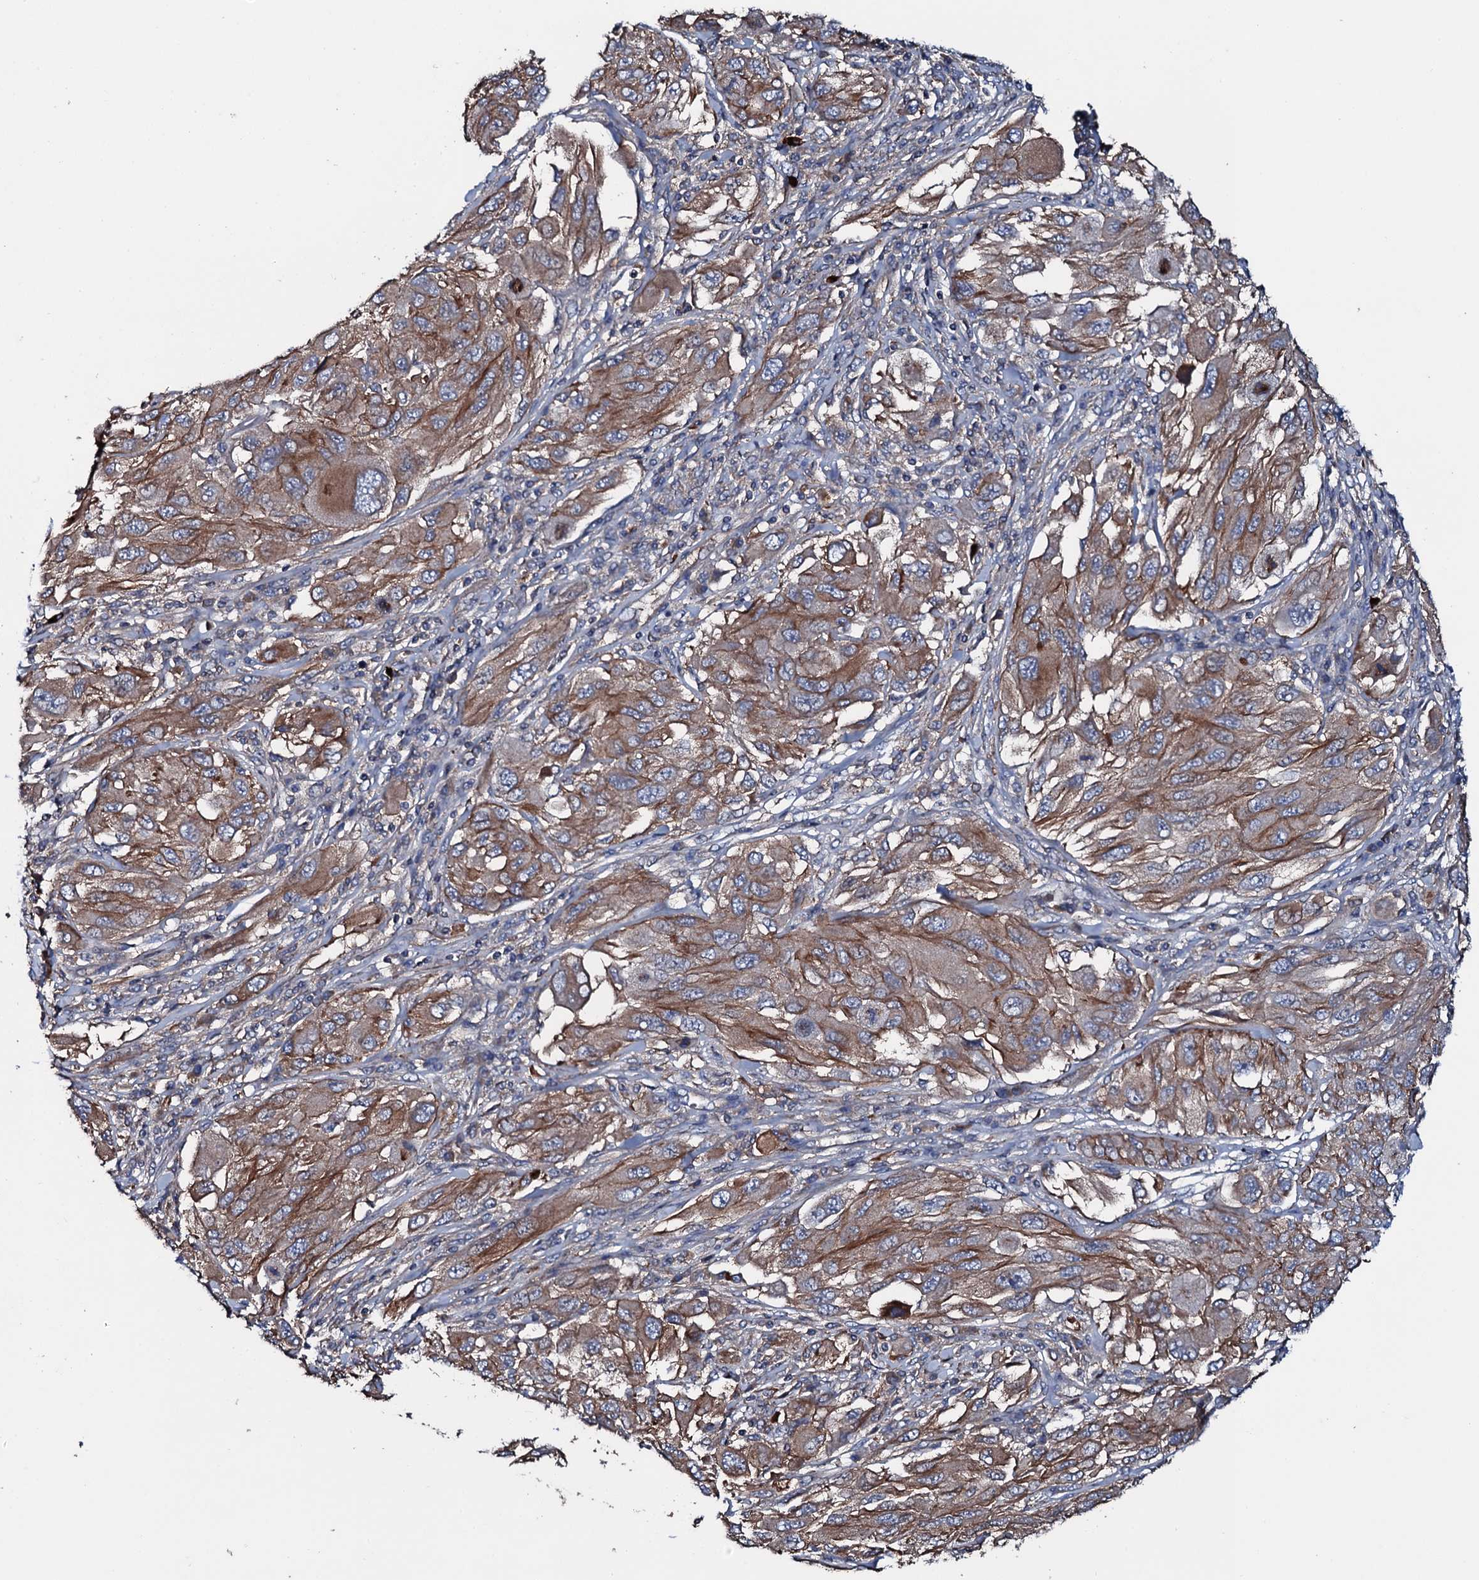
{"staining": {"intensity": "moderate", "quantity": ">75%", "location": "cytoplasmic/membranous"}, "tissue": "melanoma", "cell_type": "Tumor cells", "image_type": "cancer", "snomed": [{"axis": "morphology", "description": "Malignant melanoma, NOS"}, {"axis": "topography", "description": "Skin"}], "caption": "Protein staining by immunohistochemistry demonstrates moderate cytoplasmic/membranous expression in approximately >75% of tumor cells in malignant melanoma.", "gene": "NEK1", "patient": {"sex": "female", "age": 91}}